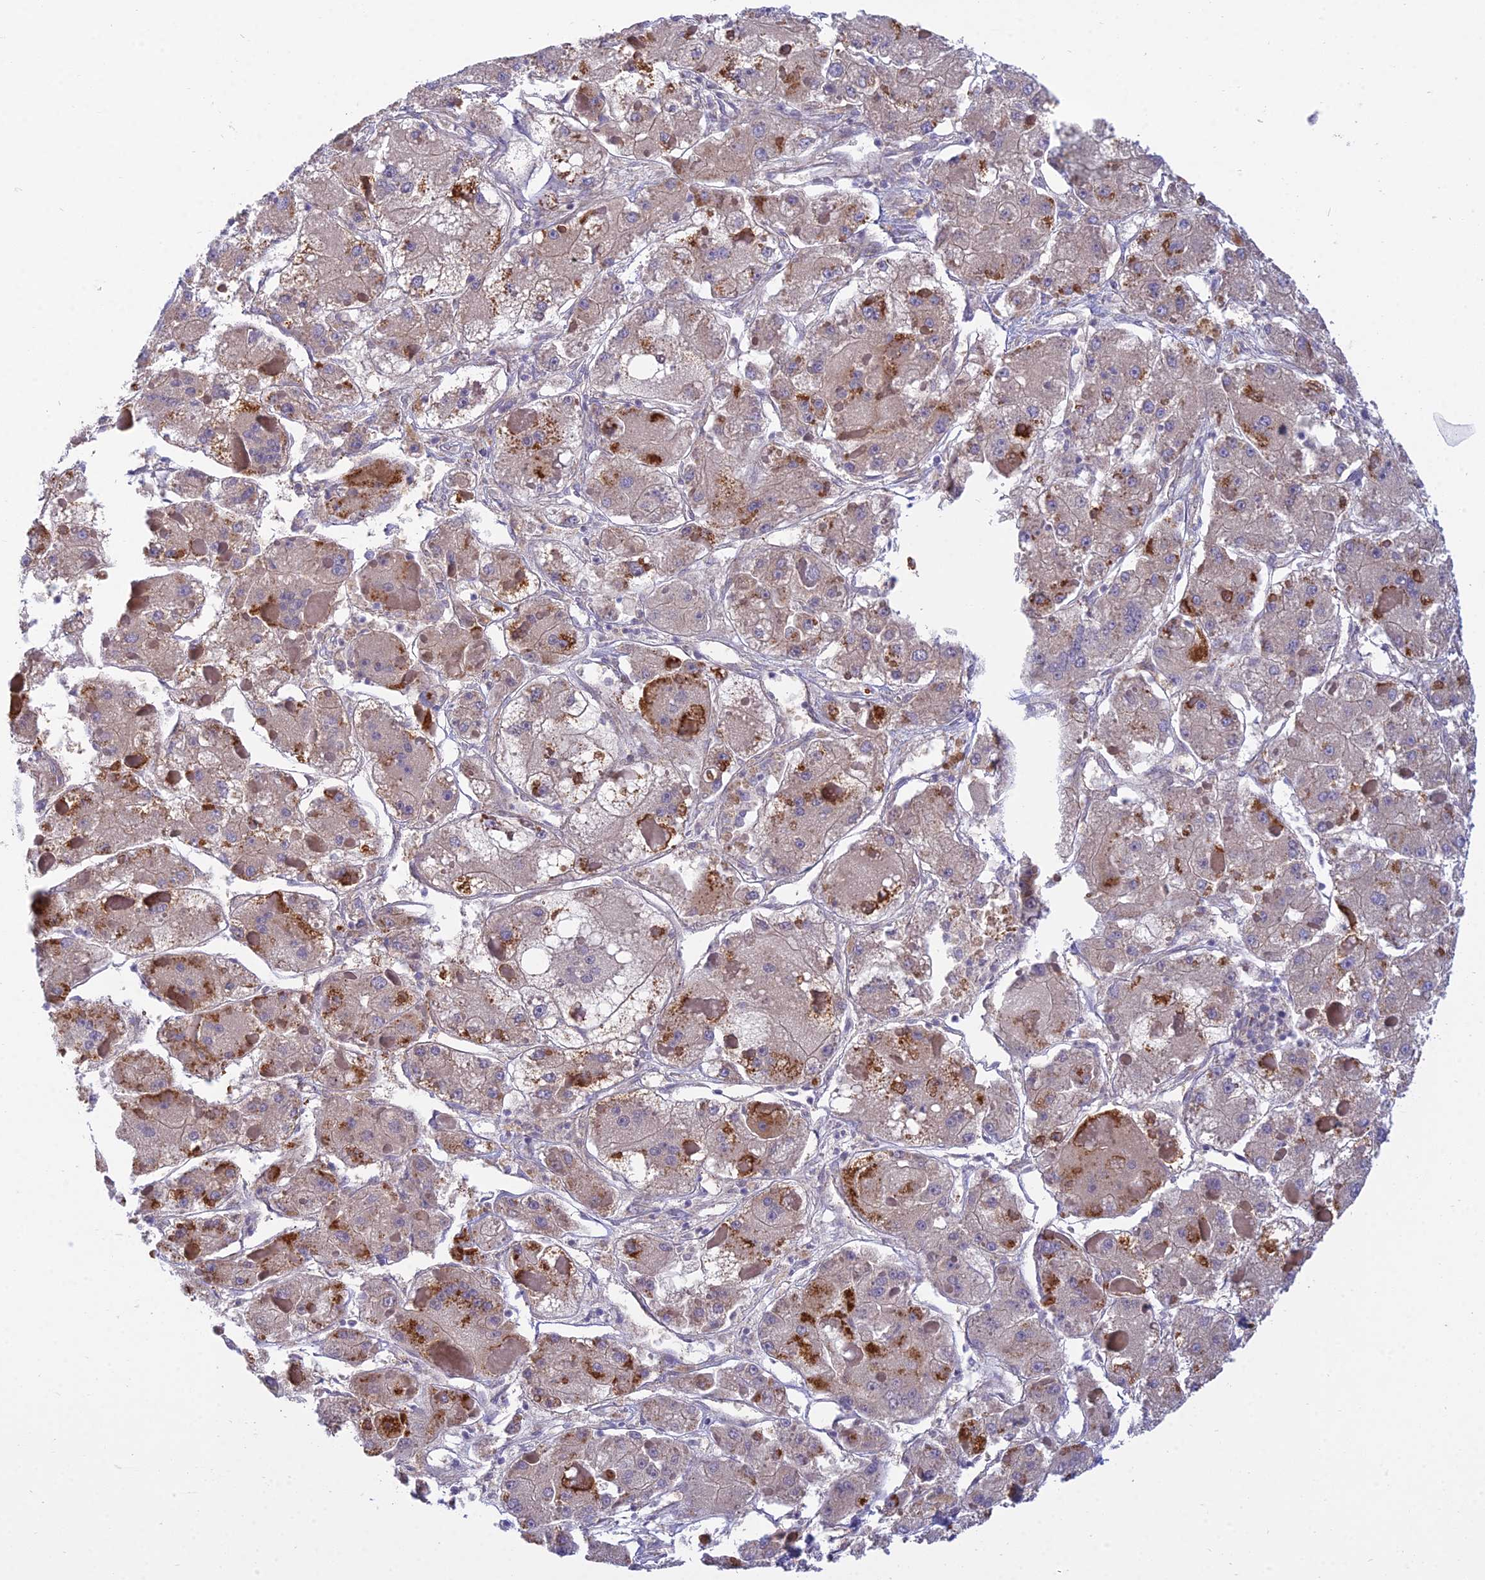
{"staining": {"intensity": "moderate", "quantity": "25%-75%", "location": "cytoplasmic/membranous"}, "tissue": "liver cancer", "cell_type": "Tumor cells", "image_type": "cancer", "snomed": [{"axis": "morphology", "description": "Carcinoma, Hepatocellular, NOS"}, {"axis": "topography", "description": "Liver"}], "caption": "Moderate cytoplasmic/membranous expression for a protein is seen in approximately 25%-75% of tumor cells of liver hepatocellular carcinoma using immunohistochemistry (IHC).", "gene": "DUS2", "patient": {"sex": "female", "age": 73}}